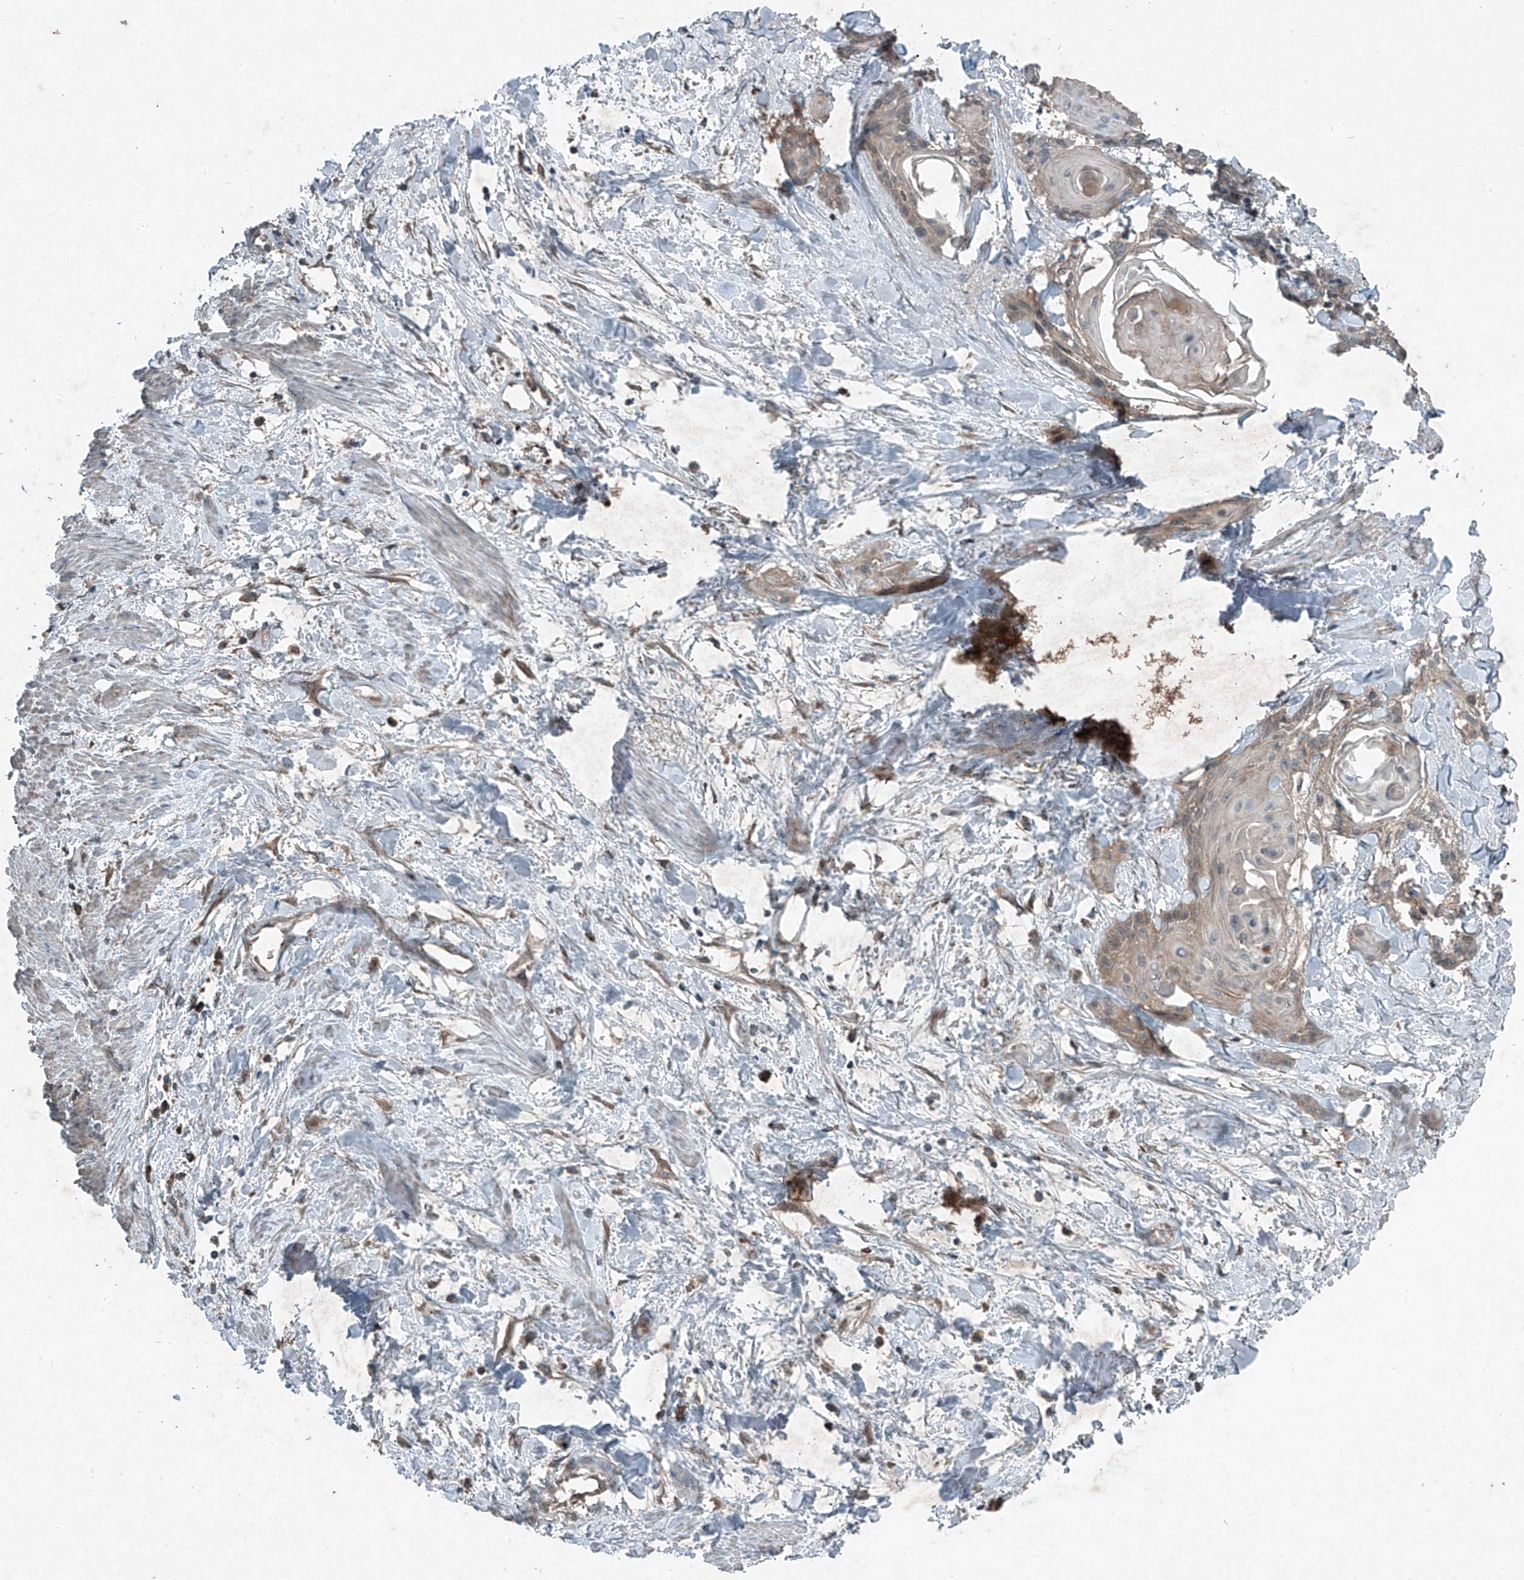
{"staining": {"intensity": "weak", "quantity": ">75%", "location": "cytoplasmic/membranous"}, "tissue": "cervical cancer", "cell_type": "Tumor cells", "image_type": "cancer", "snomed": [{"axis": "morphology", "description": "Squamous cell carcinoma, NOS"}, {"axis": "topography", "description": "Cervix"}], "caption": "Protein positivity by immunohistochemistry (IHC) displays weak cytoplasmic/membranous staining in about >75% of tumor cells in cervical cancer (squamous cell carcinoma). (Brightfield microscopy of DAB IHC at high magnification).", "gene": "FOXRED2", "patient": {"sex": "female", "age": 57}}